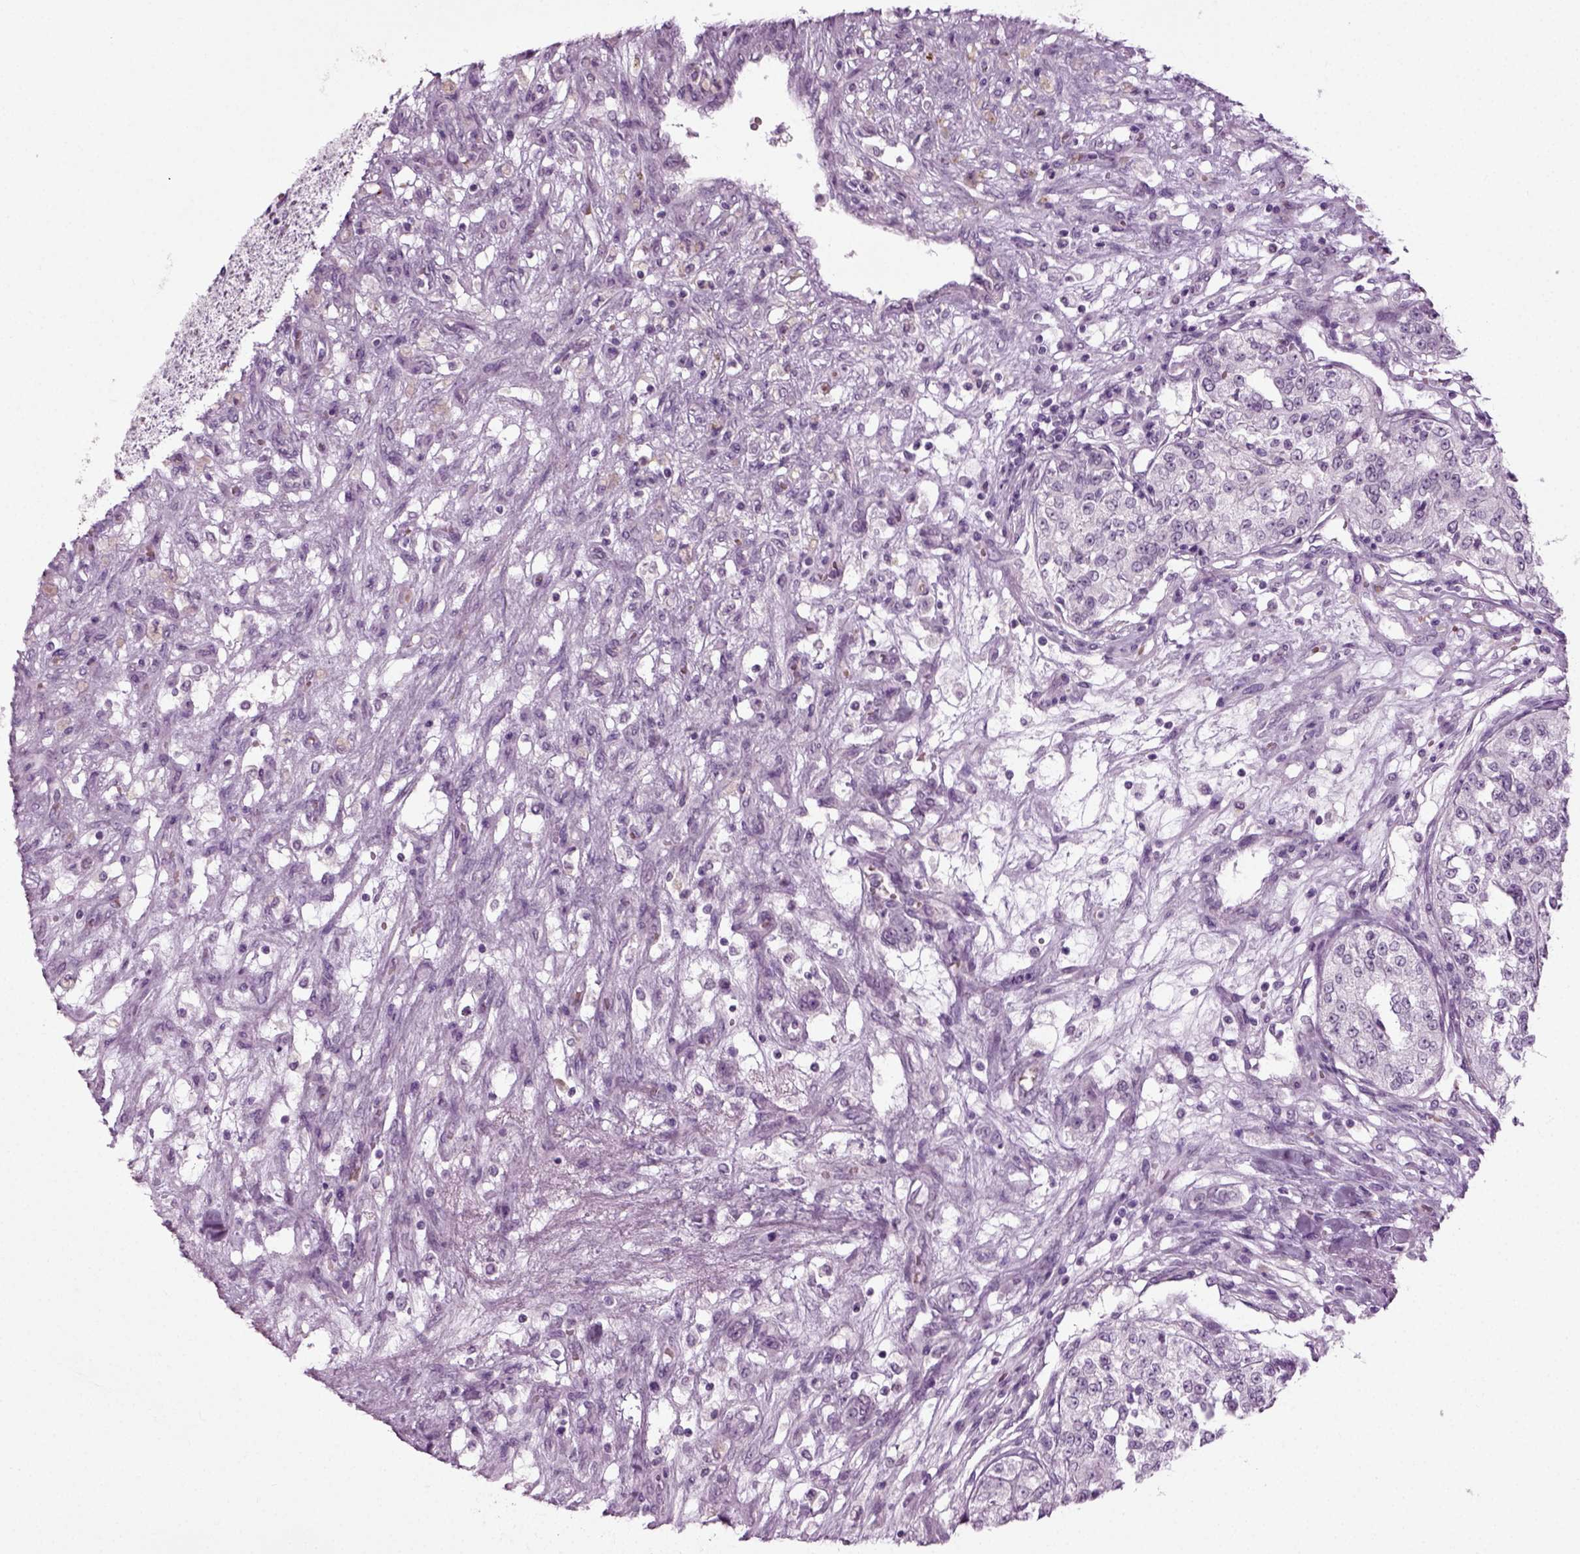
{"staining": {"intensity": "negative", "quantity": "none", "location": "none"}, "tissue": "renal cancer", "cell_type": "Tumor cells", "image_type": "cancer", "snomed": [{"axis": "morphology", "description": "Adenocarcinoma, NOS"}, {"axis": "topography", "description": "Kidney"}], "caption": "Micrograph shows no protein expression in tumor cells of adenocarcinoma (renal) tissue.", "gene": "ZC2HC1C", "patient": {"sex": "female", "age": 63}}